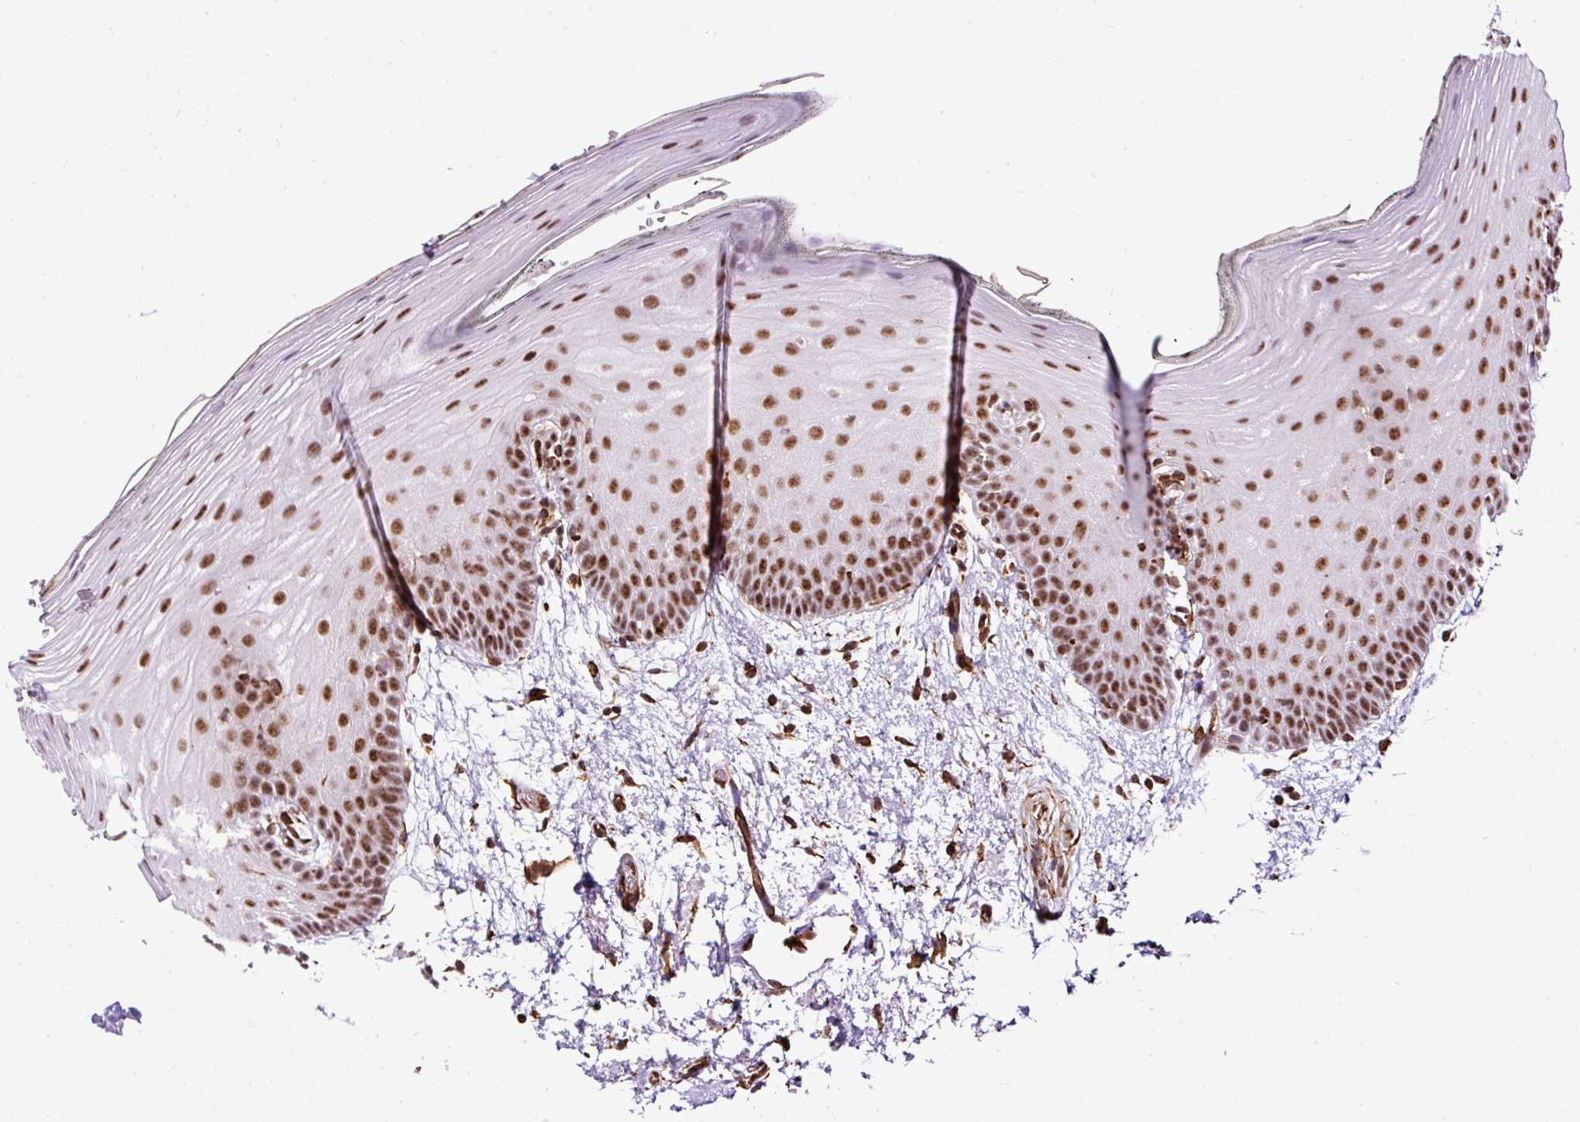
{"staining": {"intensity": "moderate", "quantity": ">75%", "location": "nuclear"}, "tissue": "oral mucosa", "cell_type": "Squamous epithelial cells", "image_type": "normal", "snomed": [{"axis": "morphology", "description": "Normal tissue, NOS"}, {"axis": "morphology", "description": "Squamous cell carcinoma, NOS"}, {"axis": "topography", "description": "Oral tissue"}, {"axis": "topography", "description": "Head-Neck"}], "caption": "This histopathology image demonstrates immunohistochemistry staining of unremarkable oral mucosa, with medium moderate nuclear expression in approximately >75% of squamous epithelial cells.", "gene": "FMC1", "patient": {"sex": "female", "age": 81}}